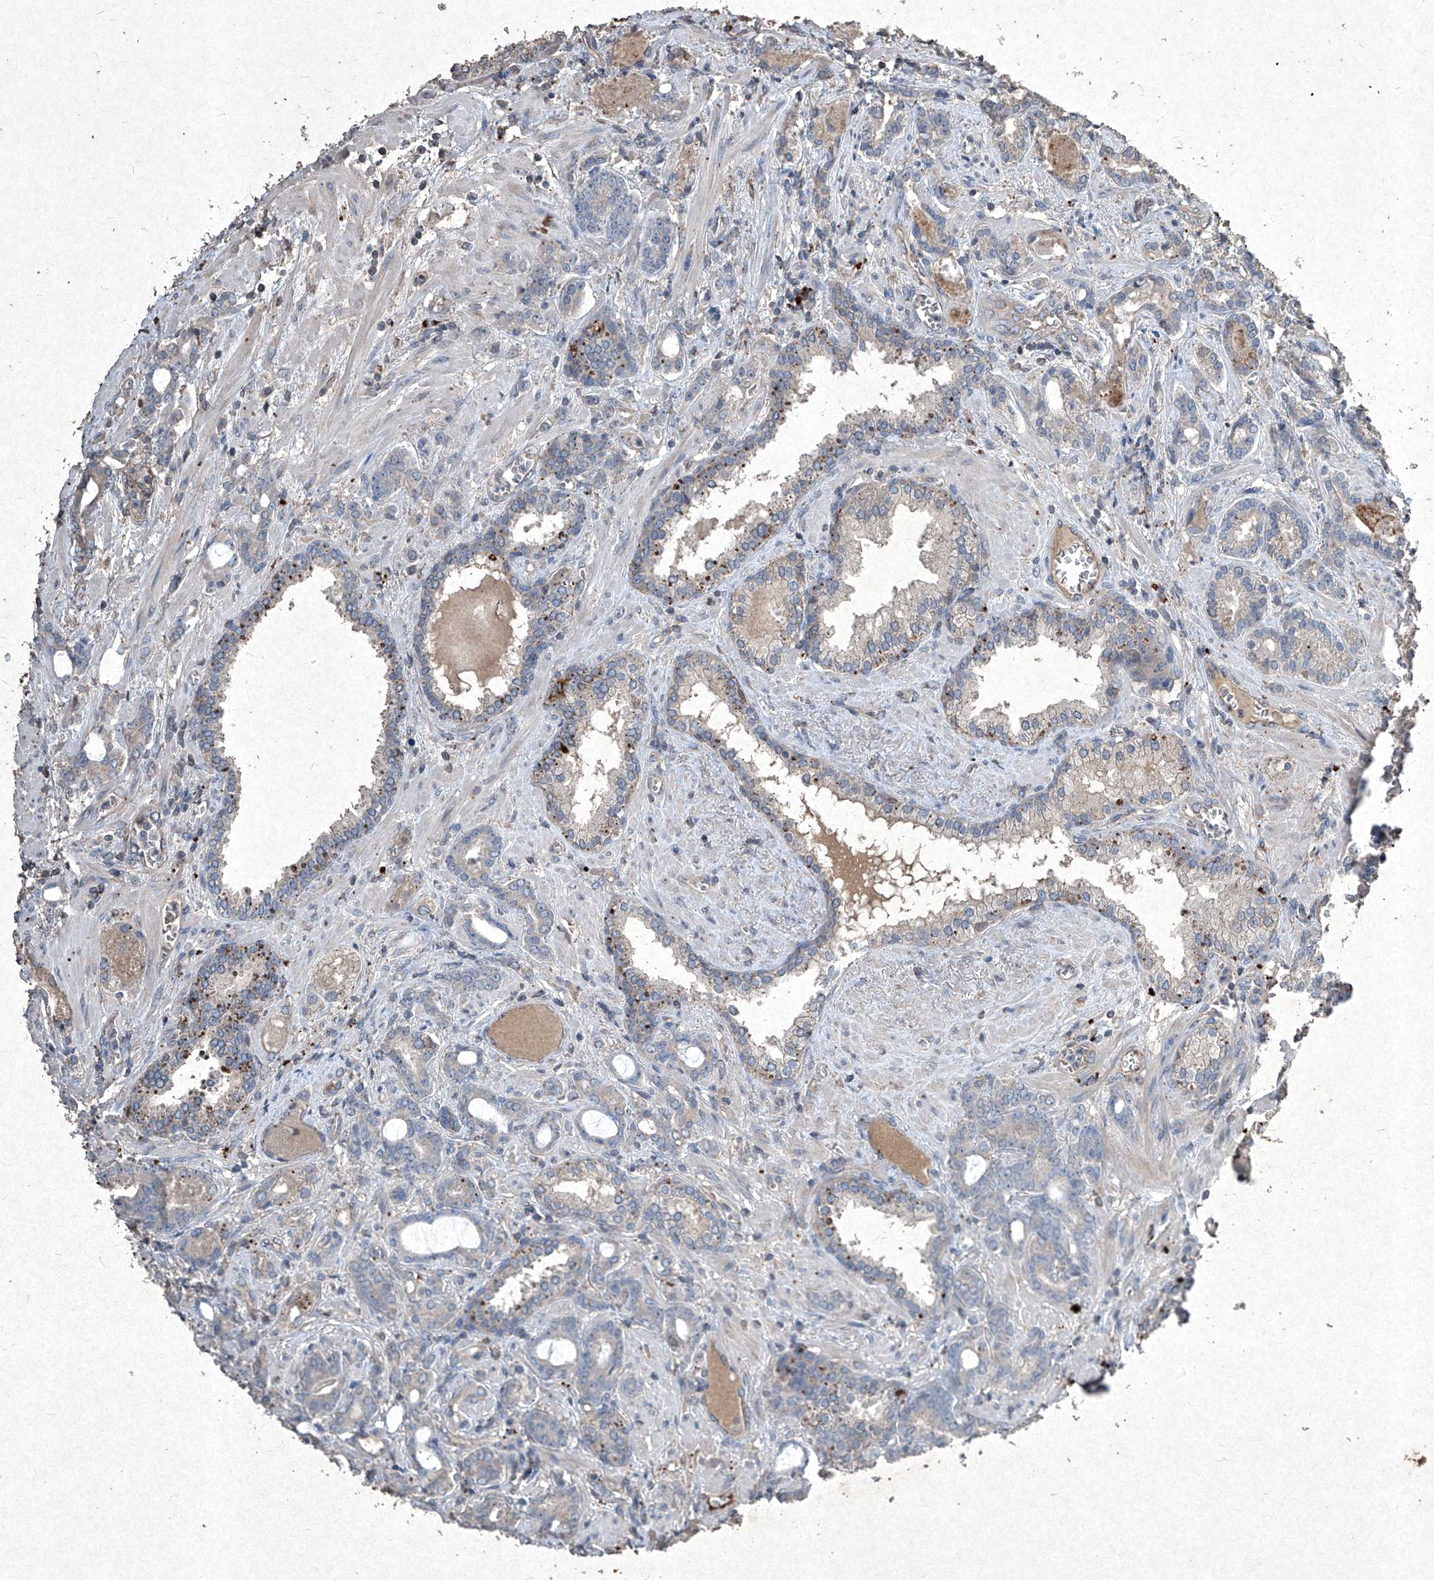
{"staining": {"intensity": "strong", "quantity": "<25%", "location": "cytoplasmic/membranous"}, "tissue": "prostate cancer", "cell_type": "Tumor cells", "image_type": "cancer", "snomed": [{"axis": "morphology", "description": "Adenocarcinoma, High grade"}, {"axis": "topography", "description": "Prostate and seminal vesicle, NOS"}], "caption": "About <25% of tumor cells in human prostate cancer (high-grade adenocarcinoma) show strong cytoplasmic/membranous protein positivity as visualized by brown immunohistochemical staining.", "gene": "MED16", "patient": {"sex": "male", "age": 67}}